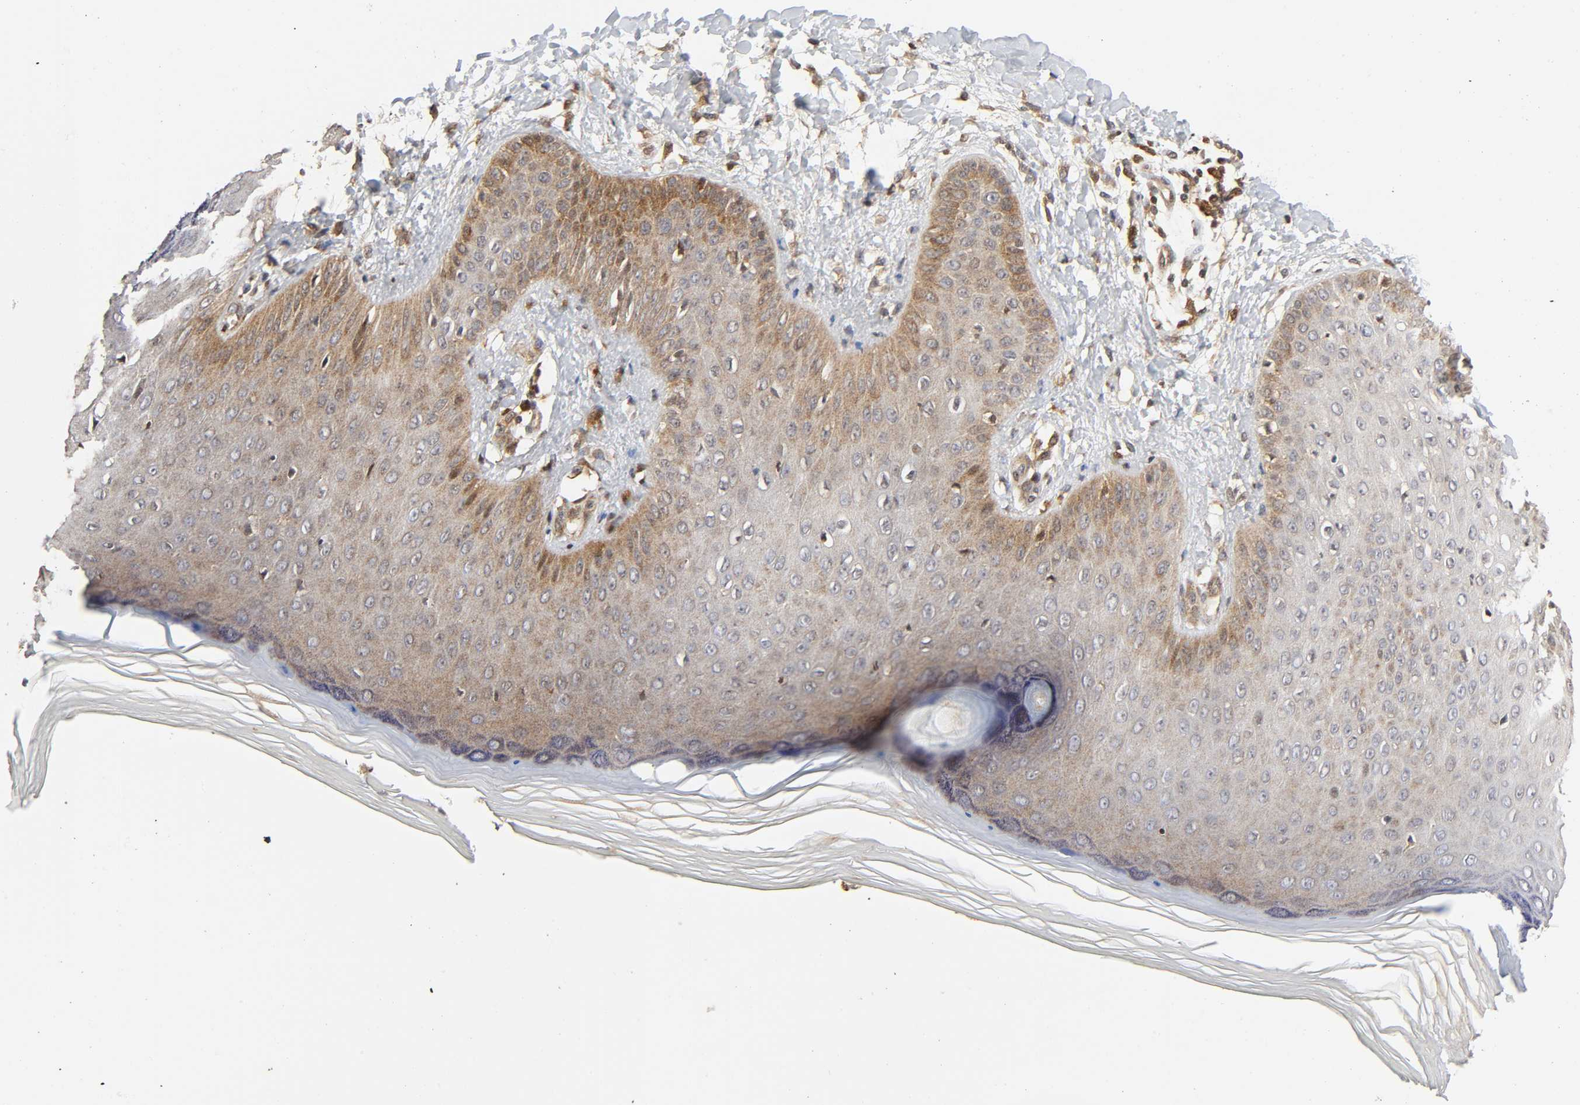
{"staining": {"intensity": "moderate", "quantity": ">75%", "location": "cytoplasmic/membranous"}, "tissue": "skin", "cell_type": "Epidermal cells", "image_type": "normal", "snomed": [{"axis": "morphology", "description": "Normal tissue, NOS"}, {"axis": "morphology", "description": "Inflammation, NOS"}, {"axis": "topography", "description": "Soft tissue"}, {"axis": "topography", "description": "Anal"}], "caption": "High-power microscopy captured an IHC photomicrograph of normal skin, revealing moderate cytoplasmic/membranous positivity in approximately >75% of epidermal cells.", "gene": "CASP9", "patient": {"sex": "female", "age": 15}}